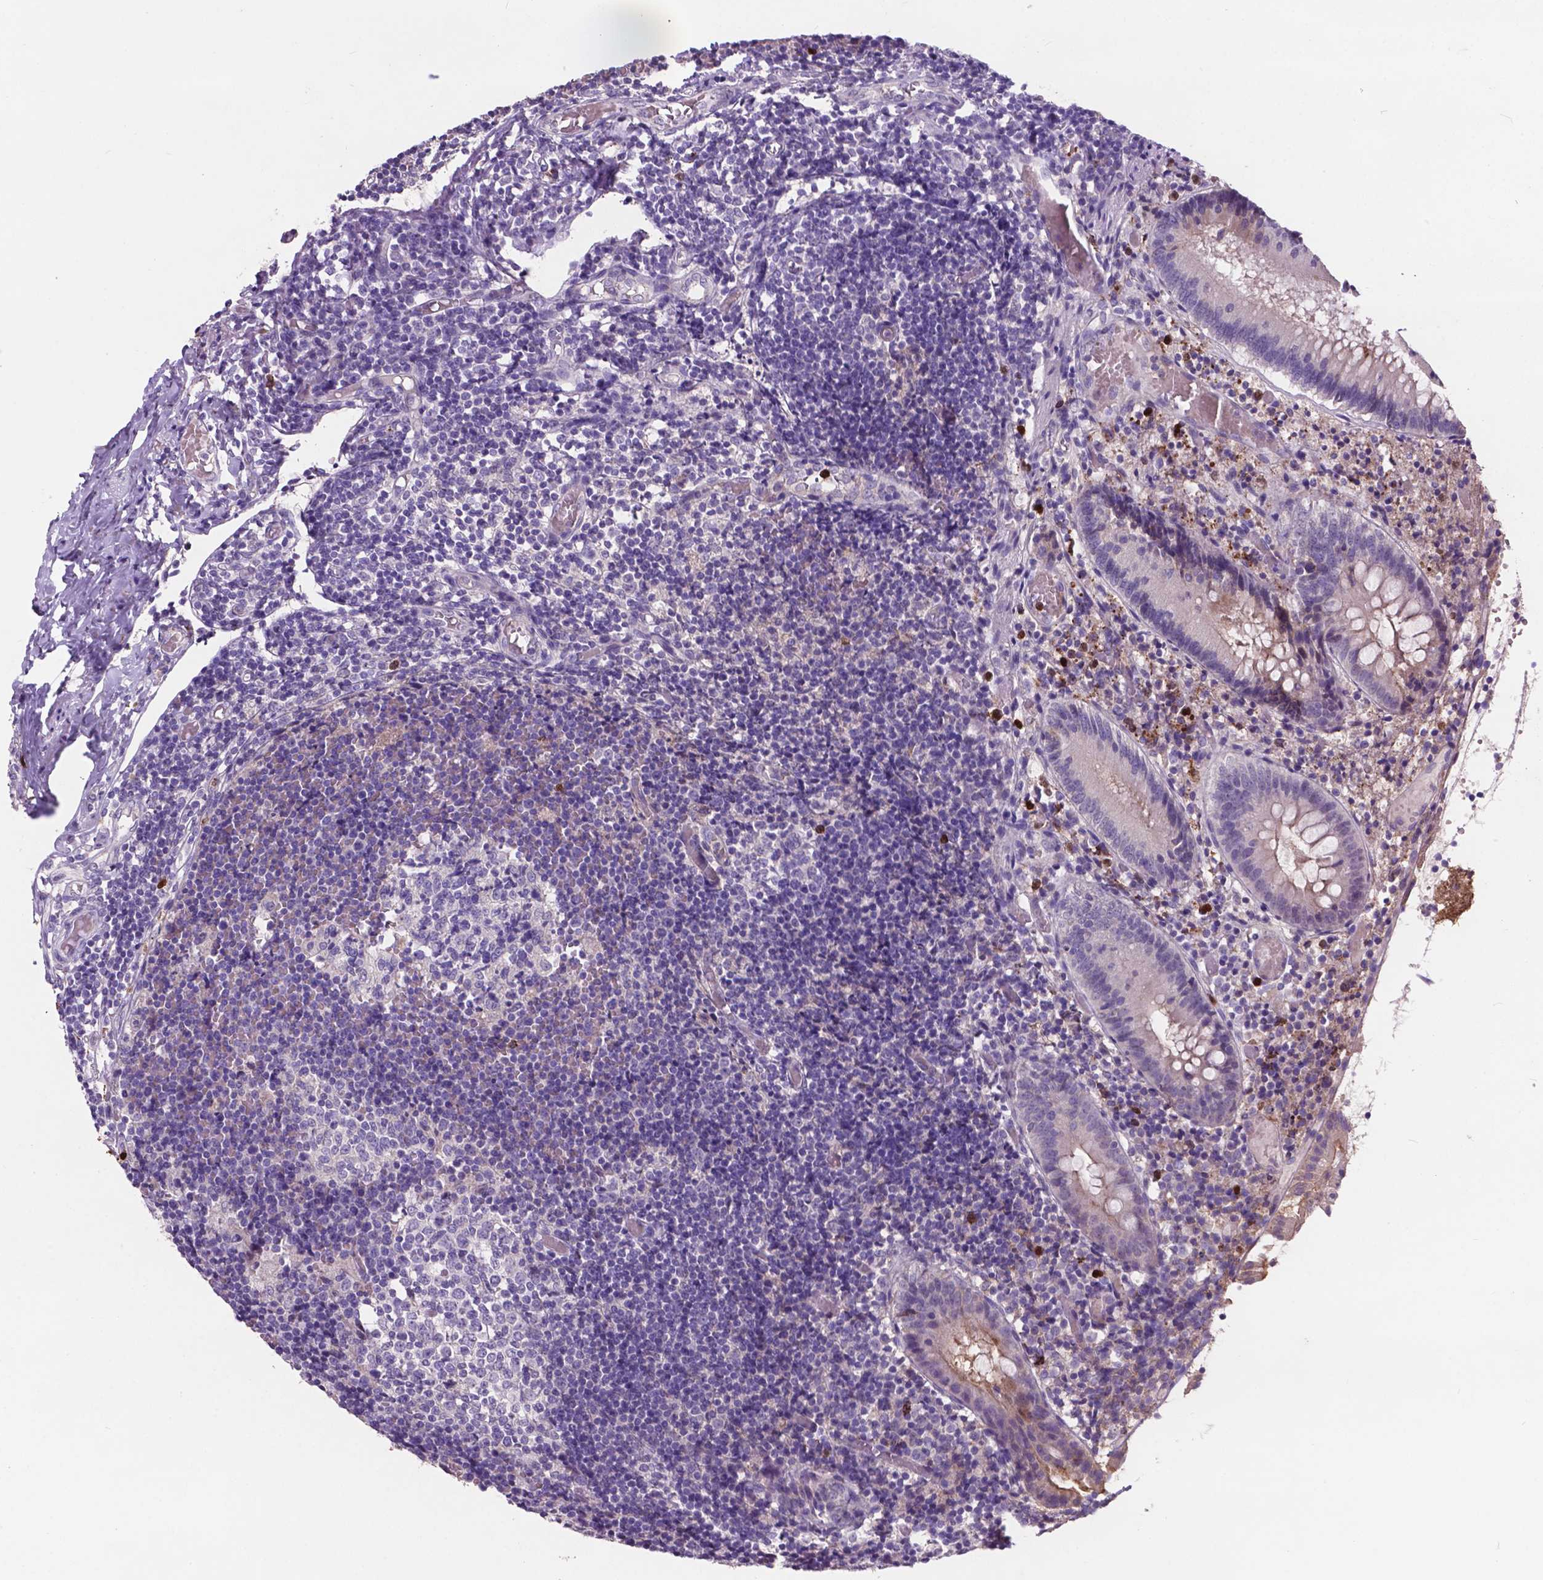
{"staining": {"intensity": "weak", "quantity": "<25%", "location": "cytoplasmic/membranous"}, "tissue": "appendix", "cell_type": "Glandular cells", "image_type": "normal", "snomed": [{"axis": "morphology", "description": "Normal tissue, NOS"}, {"axis": "topography", "description": "Appendix"}], "caption": "DAB (3,3'-diaminobenzidine) immunohistochemical staining of benign human appendix displays no significant positivity in glandular cells. The staining was performed using DAB (3,3'-diaminobenzidine) to visualize the protein expression in brown, while the nuclei were stained in blue with hematoxylin (Magnification: 20x).", "gene": "PLSCR1", "patient": {"sex": "female", "age": 32}}